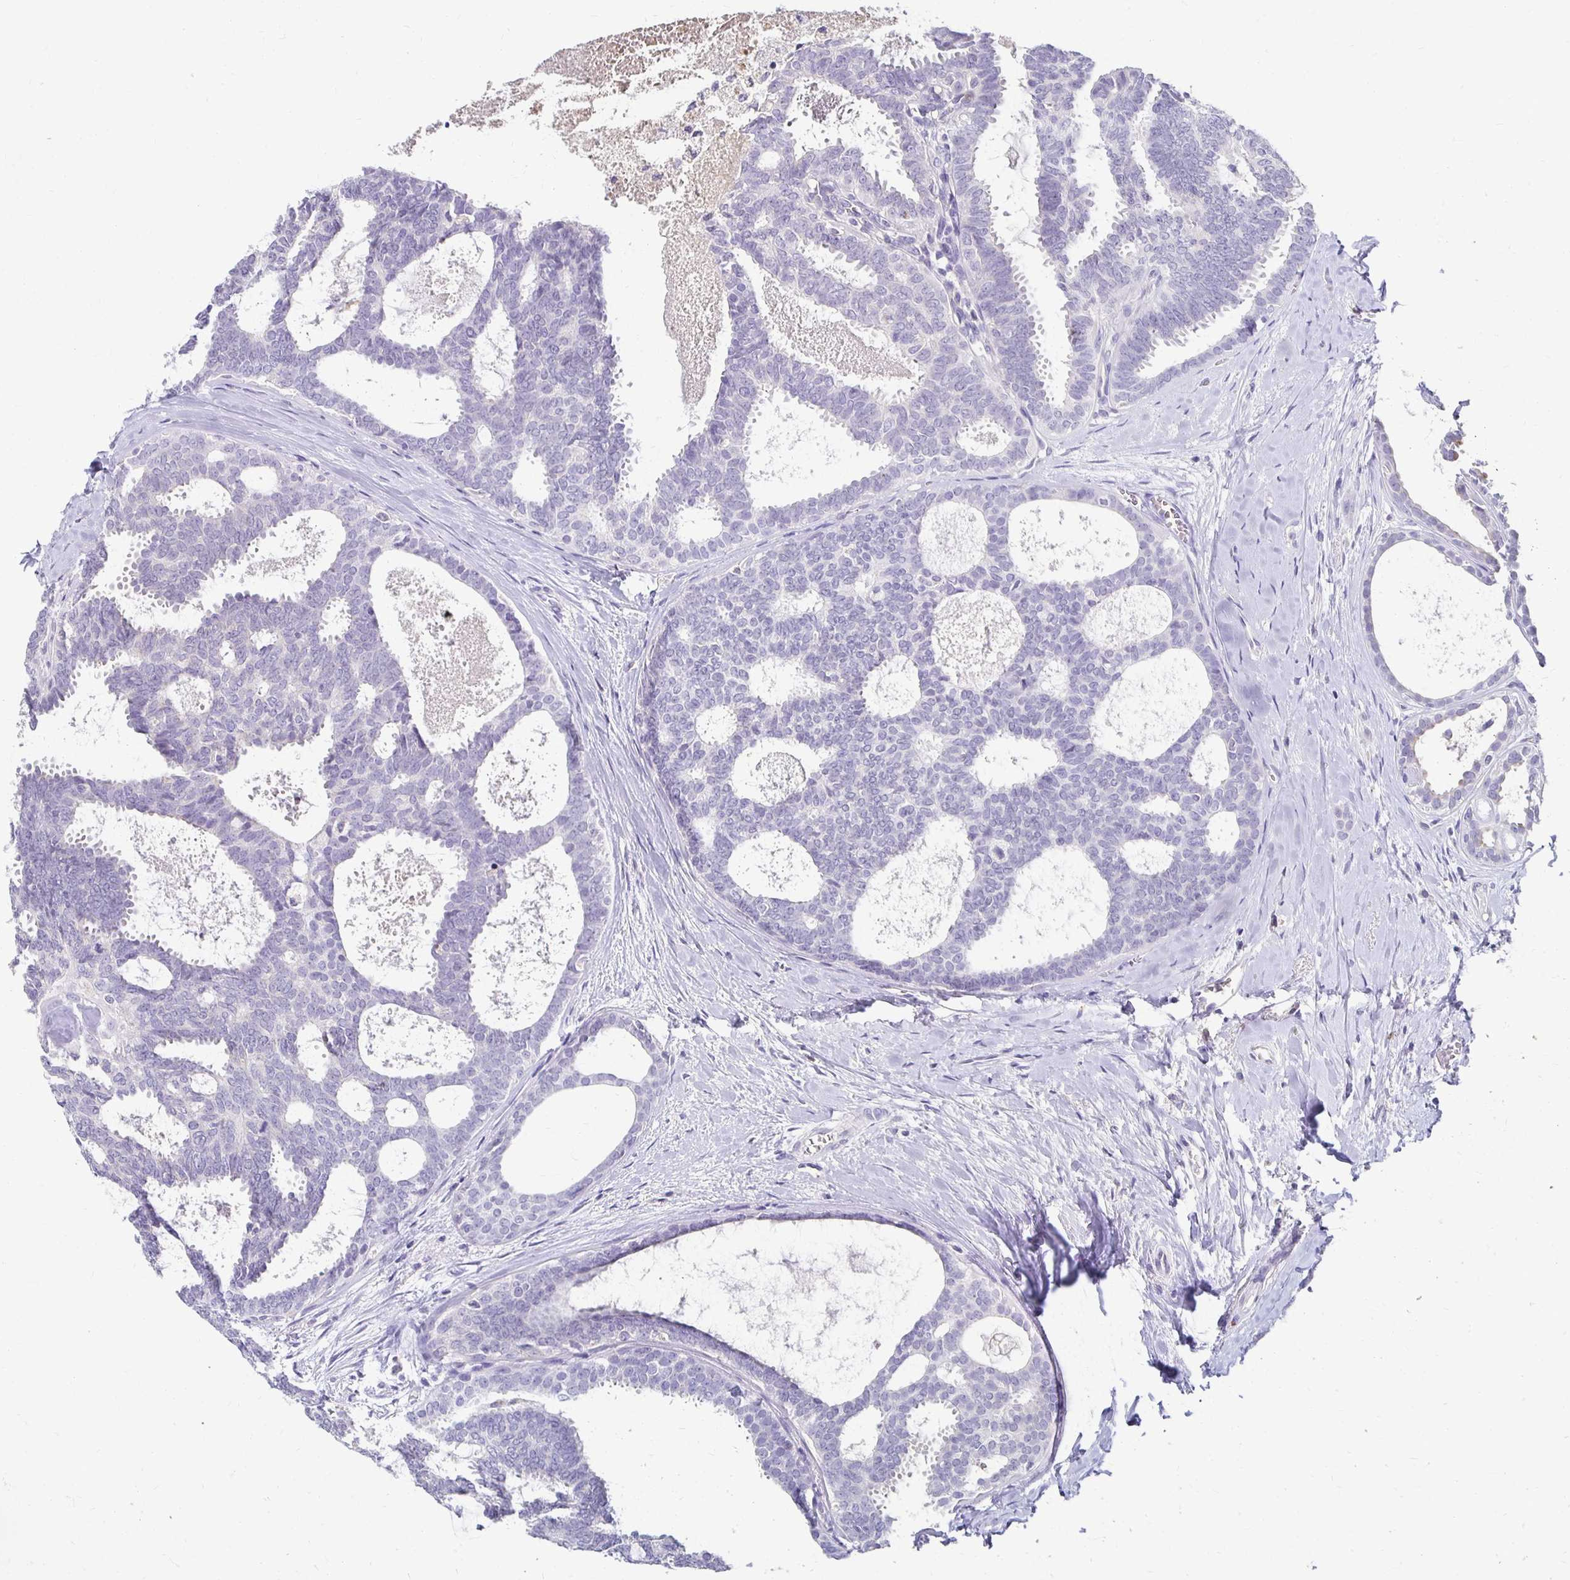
{"staining": {"intensity": "negative", "quantity": "none", "location": "none"}, "tissue": "breast cancer", "cell_type": "Tumor cells", "image_type": "cancer", "snomed": [{"axis": "morphology", "description": "Intraductal carcinoma, in situ"}, {"axis": "morphology", "description": "Duct carcinoma"}, {"axis": "morphology", "description": "Lobular carcinoma, in situ"}, {"axis": "topography", "description": "Breast"}], "caption": "Immunohistochemistry (IHC) image of neoplastic tissue: breast intraductal carcinoma,  in situ stained with DAB (3,3'-diaminobenzidine) demonstrates no significant protein expression in tumor cells.", "gene": "GK2", "patient": {"sex": "female", "age": 44}}